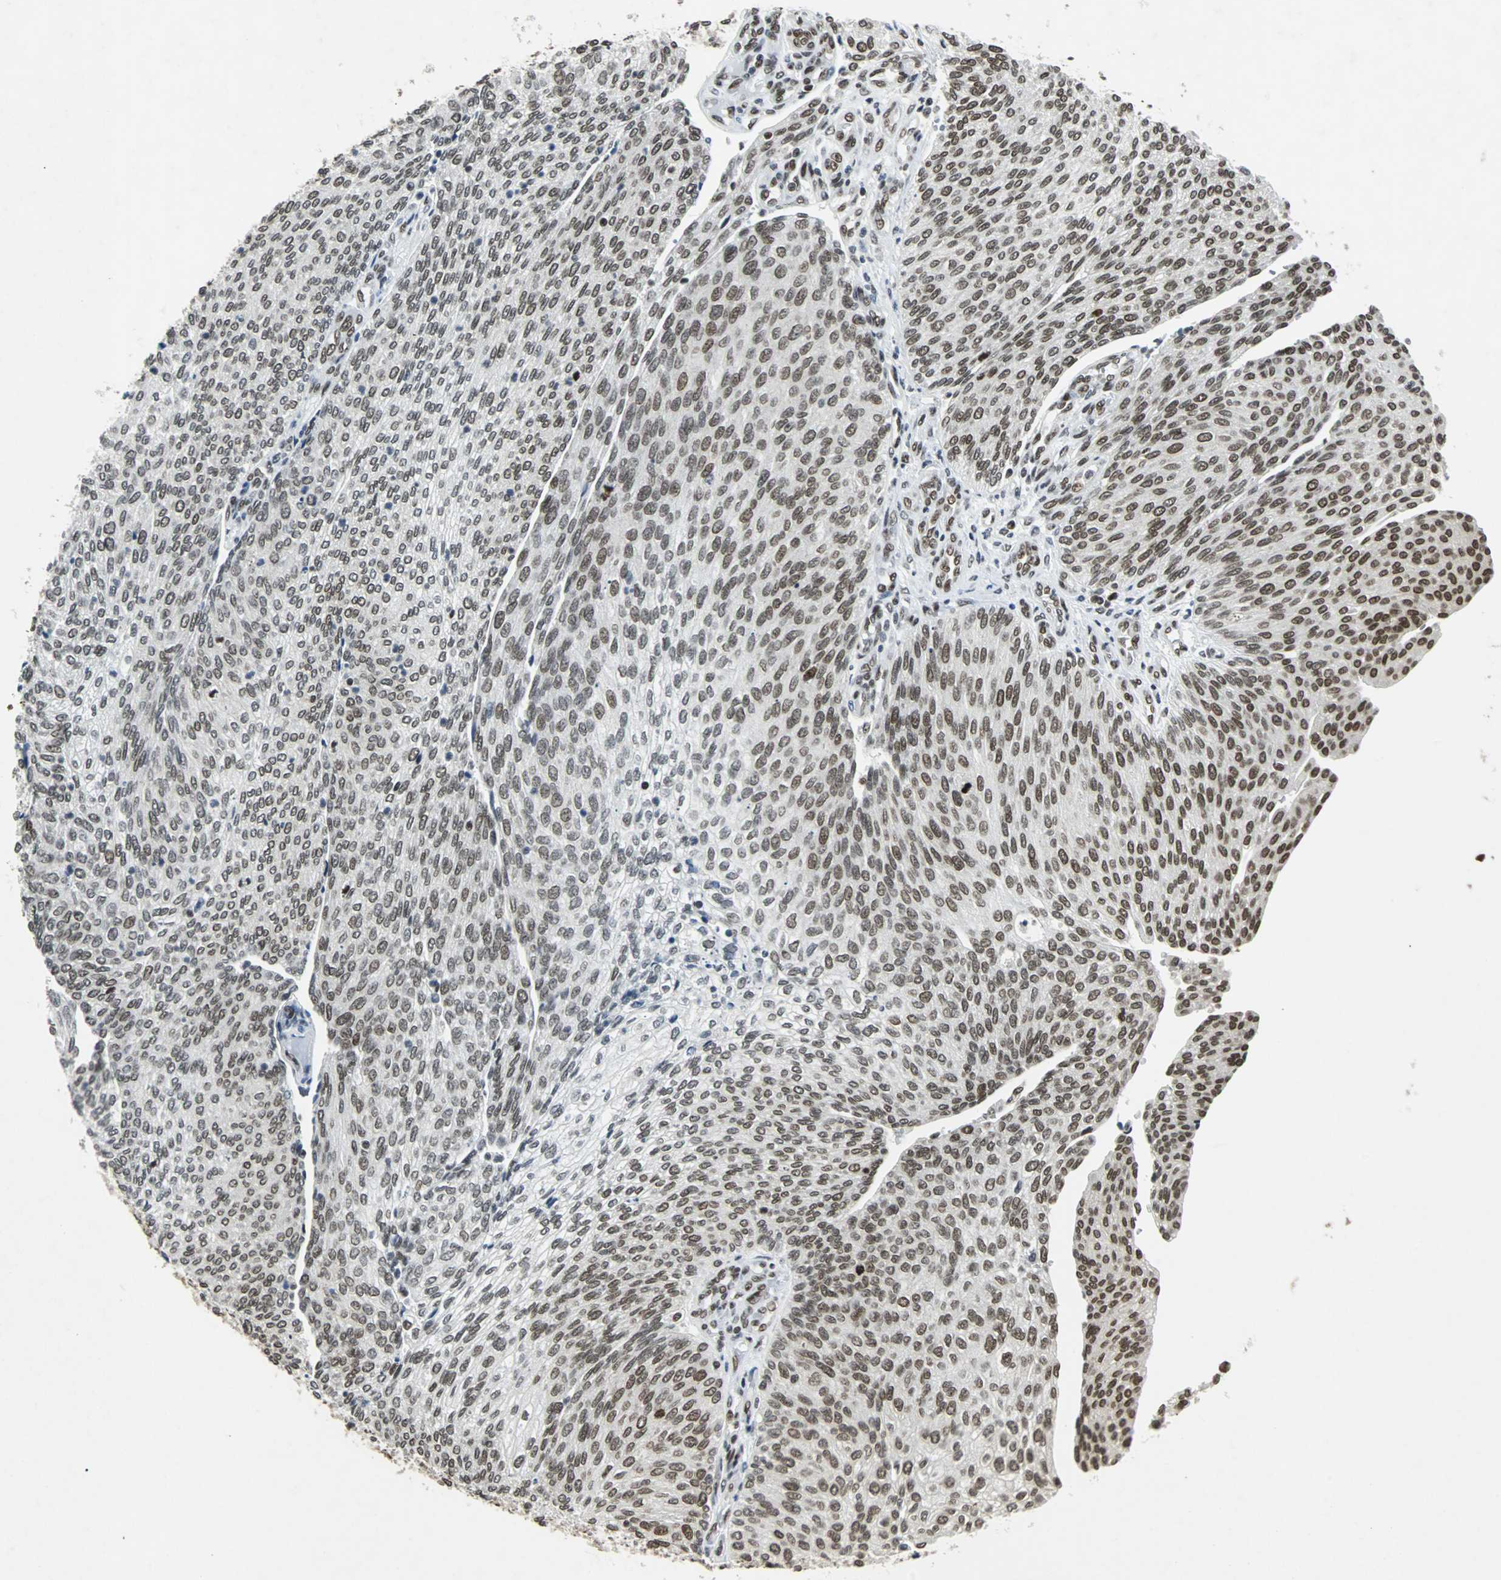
{"staining": {"intensity": "moderate", "quantity": ">75%", "location": "nuclear"}, "tissue": "urothelial cancer", "cell_type": "Tumor cells", "image_type": "cancer", "snomed": [{"axis": "morphology", "description": "Urothelial carcinoma, Low grade"}, {"axis": "topography", "description": "Urinary bladder"}], "caption": "Protein expression analysis of urothelial cancer reveals moderate nuclear staining in approximately >75% of tumor cells.", "gene": "GATAD2A", "patient": {"sex": "female", "age": 79}}